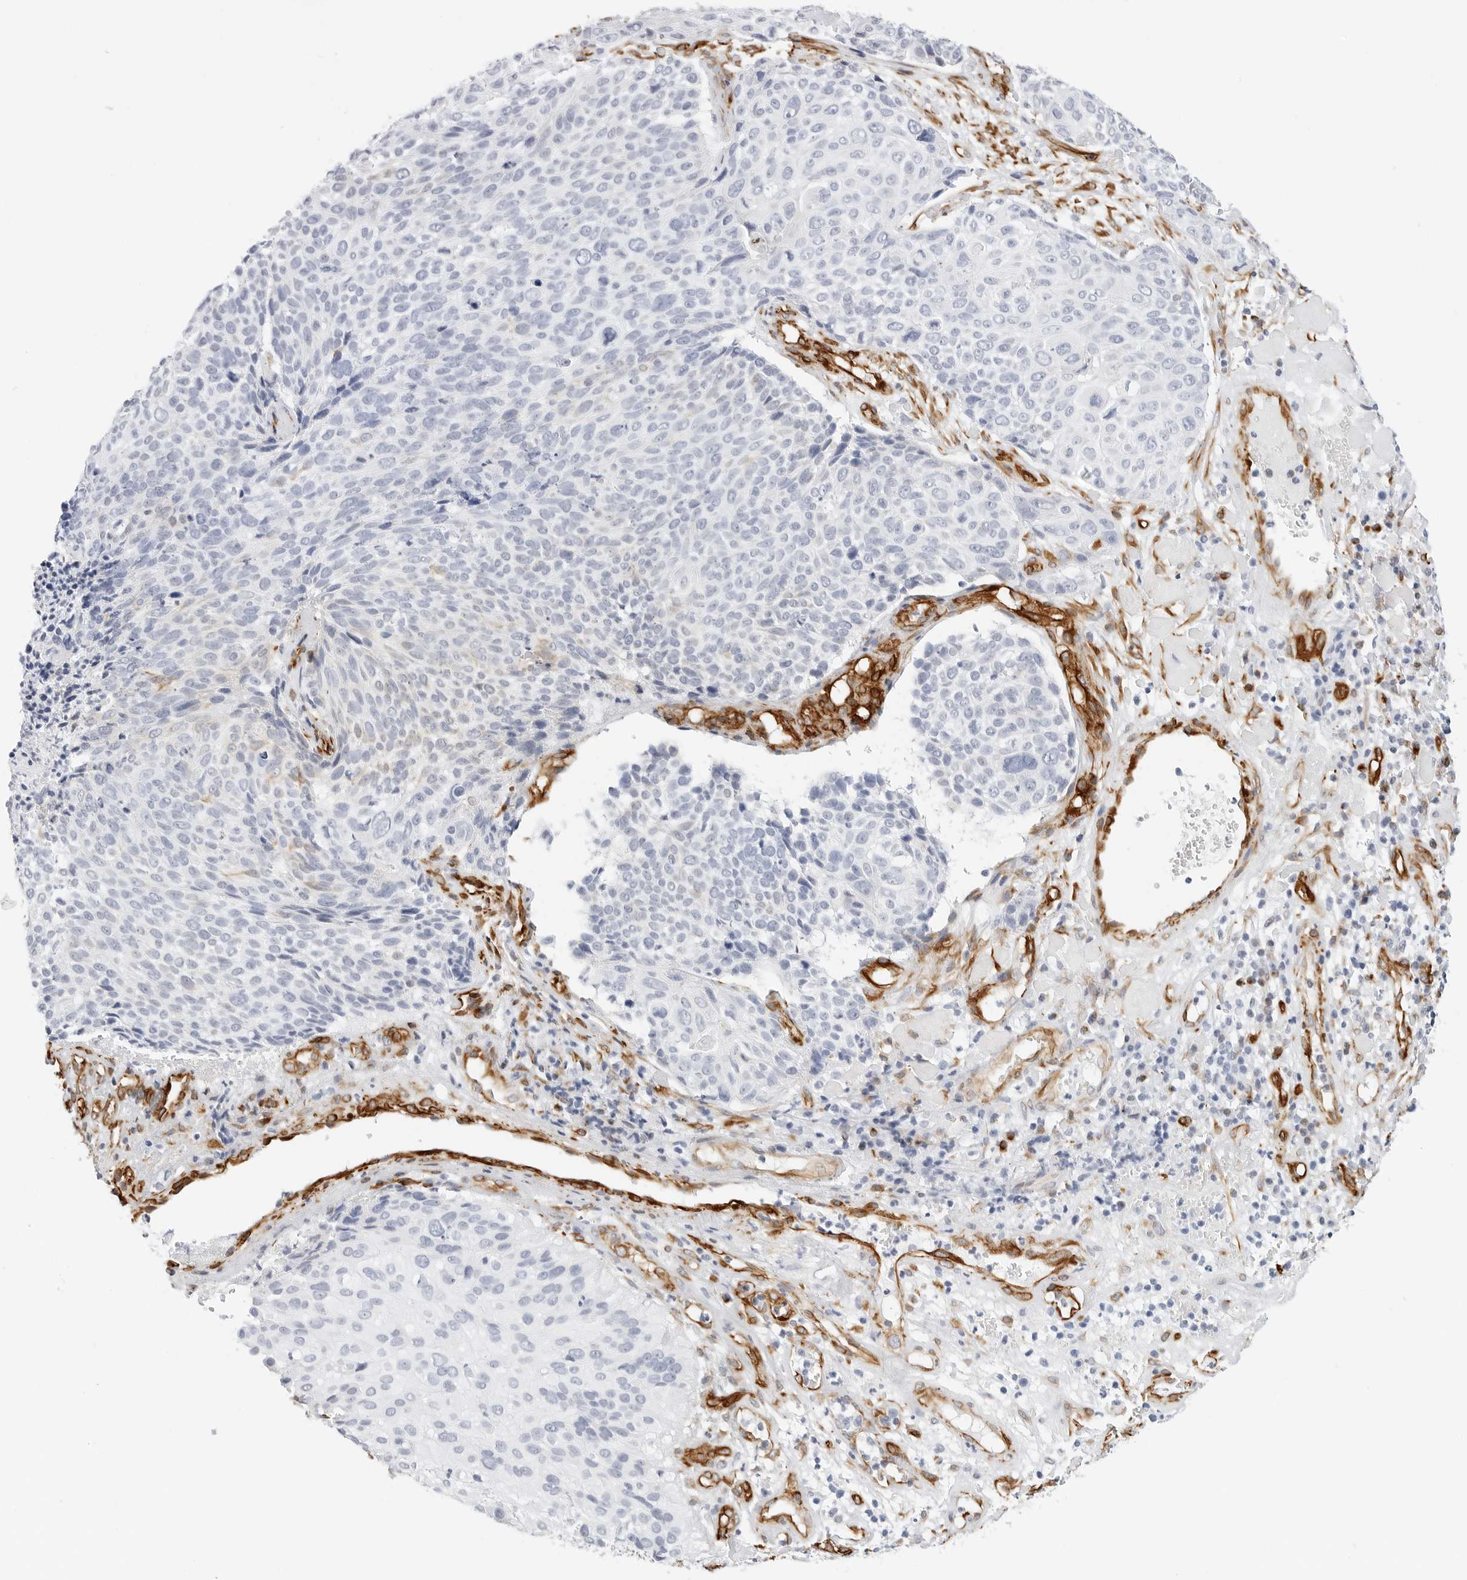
{"staining": {"intensity": "moderate", "quantity": "<25%", "location": "cytoplasmic/membranous"}, "tissue": "cervical cancer", "cell_type": "Tumor cells", "image_type": "cancer", "snomed": [{"axis": "morphology", "description": "Squamous cell carcinoma, NOS"}, {"axis": "topography", "description": "Cervix"}], "caption": "Moderate cytoplasmic/membranous staining is identified in about <25% of tumor cells in cervical cancer.", "gene": "NES", "patient": {"sex": "female", "age": 74}}